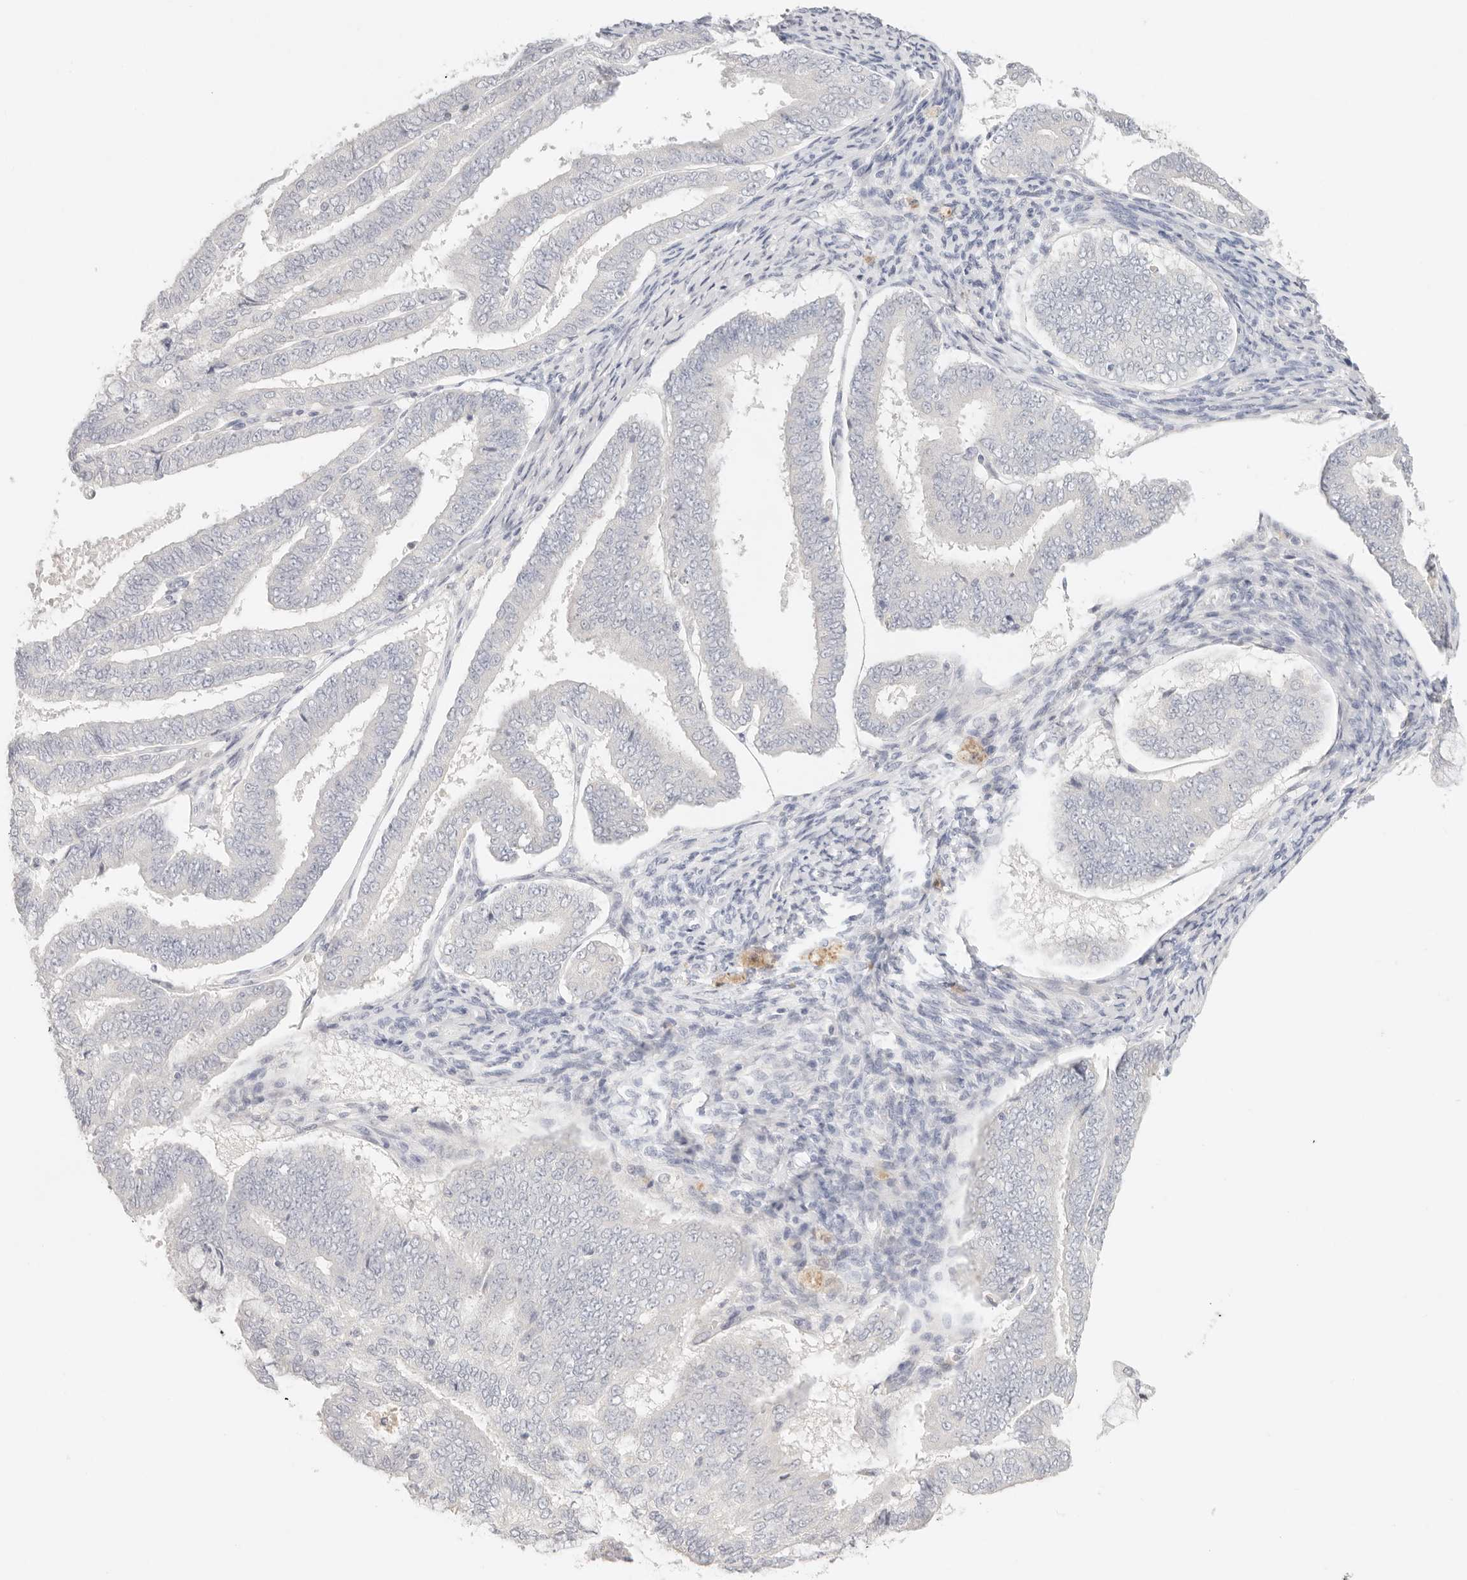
{"staining": {"intensity": "negative", "quantity": "none", "location": "none"}, "tissue": "endometrial cancer", "cell_type": "Tumor cells", "image_type": "cancer", "snomed": [{"axis": "morphology", "description": "Adenocarcinoma, NOS"}, {"axis": "topography", "description": "Endometrium"}], "caption": "Endometrial cancer was stained to show a protein in brown. There is no significant staining in tumor cells.", "gene": "SPHK1", "patient": {"sex": "female", "age": 63}}